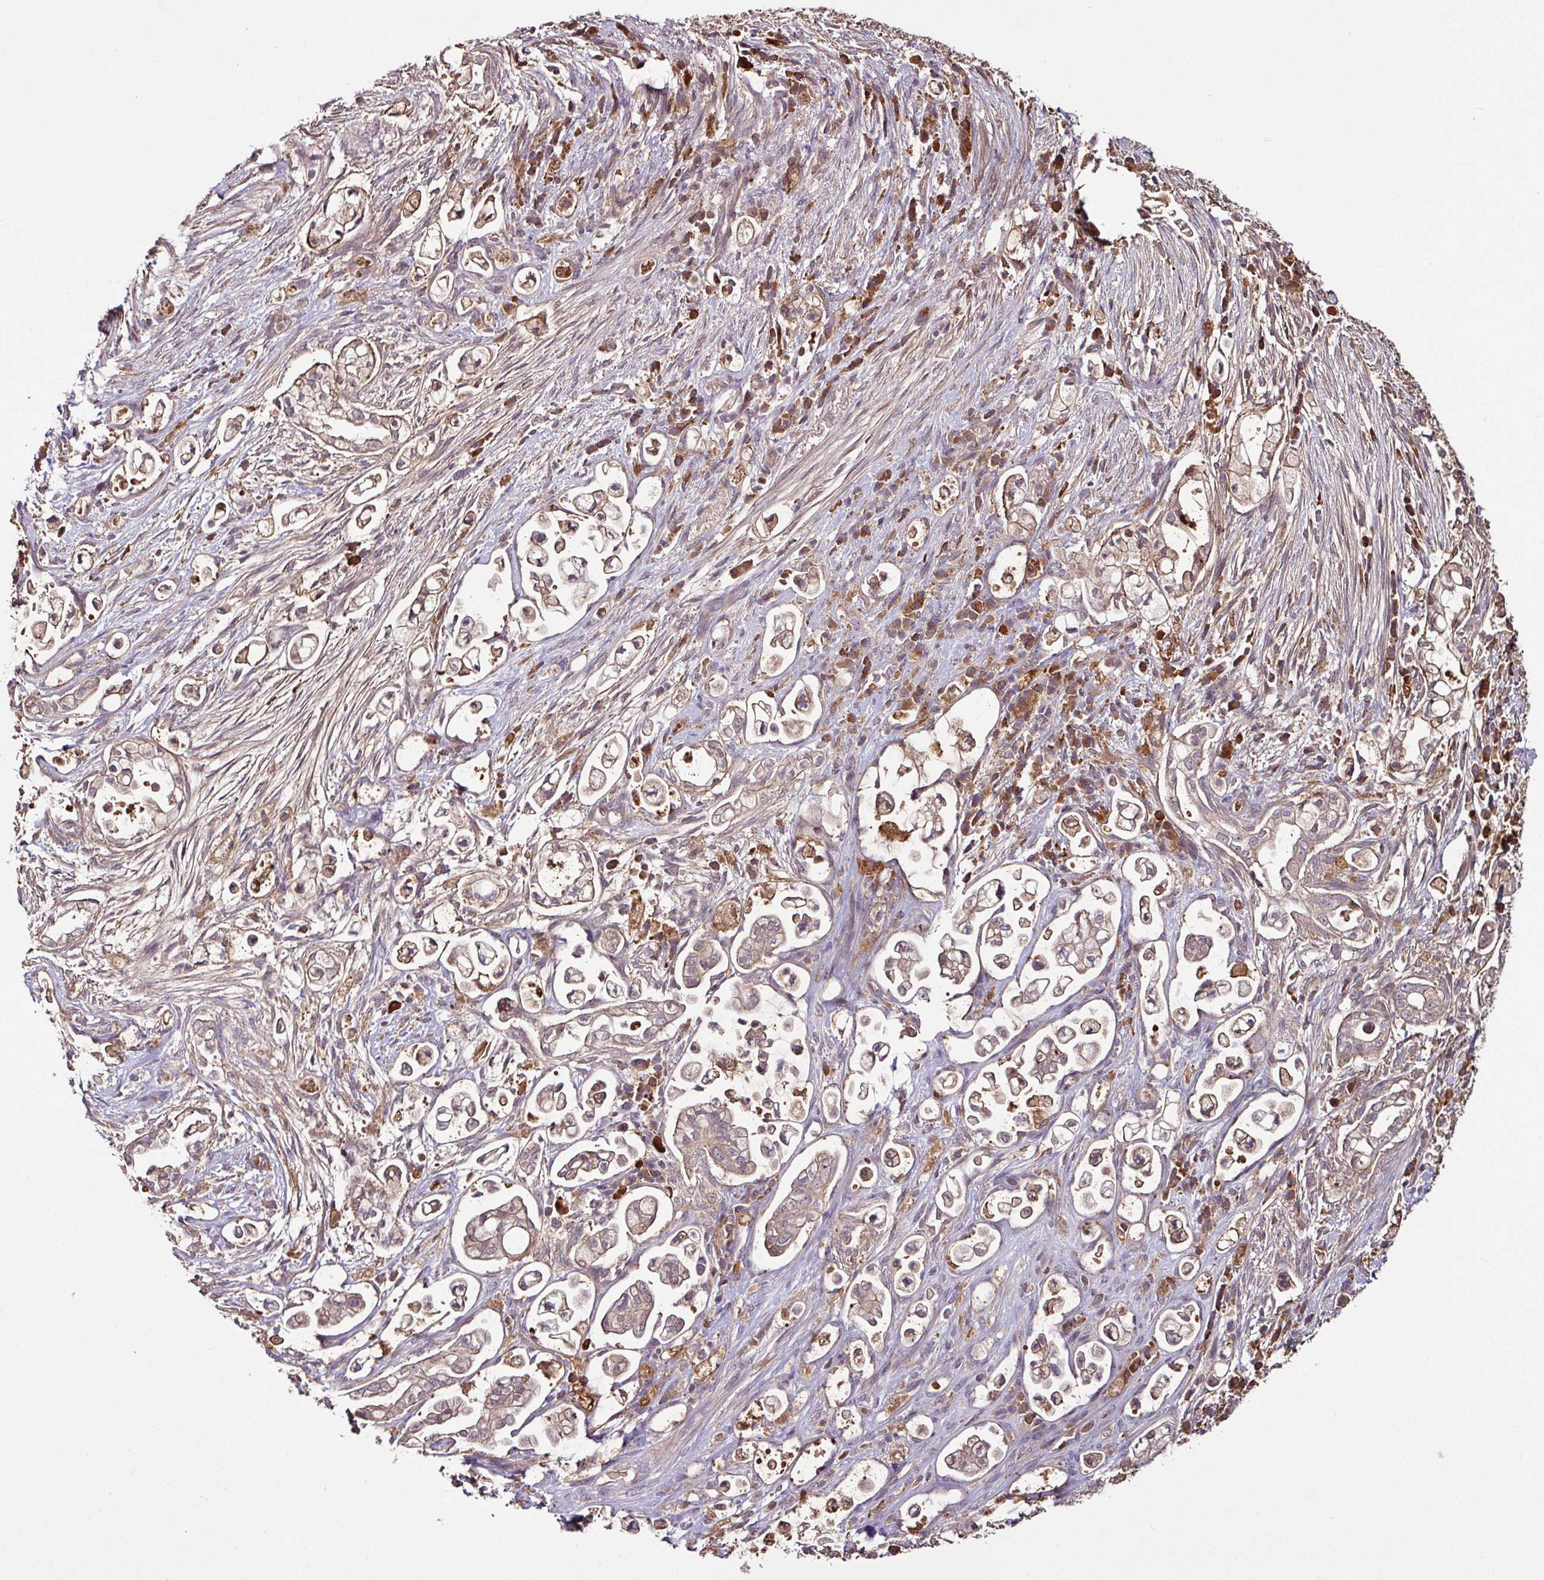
{"staining": {"intensity": "weak", "quantity": "25%-75%", "location": "cytoplasmic/membranous"}, "tissue": "pancreatic cancer", "cell_type": "Tumor cells", "image_type": "cancer", "snomed": [{"axis": "morphology", "description": "Adenocarcinoma, NOS"}, {"axis": "topography", "description": "Pancreas"}], "caption": "A low amount of weak cytoplasmic/membranous positivity is present in approximately 25%-75% of tumor cells in pancreatic cancer tissue. The protein of interest is shown in brown color, while the nuclei are stained blue.", "gene": "GNPDA1", "patient": {"sex": "female", "age": 69}}